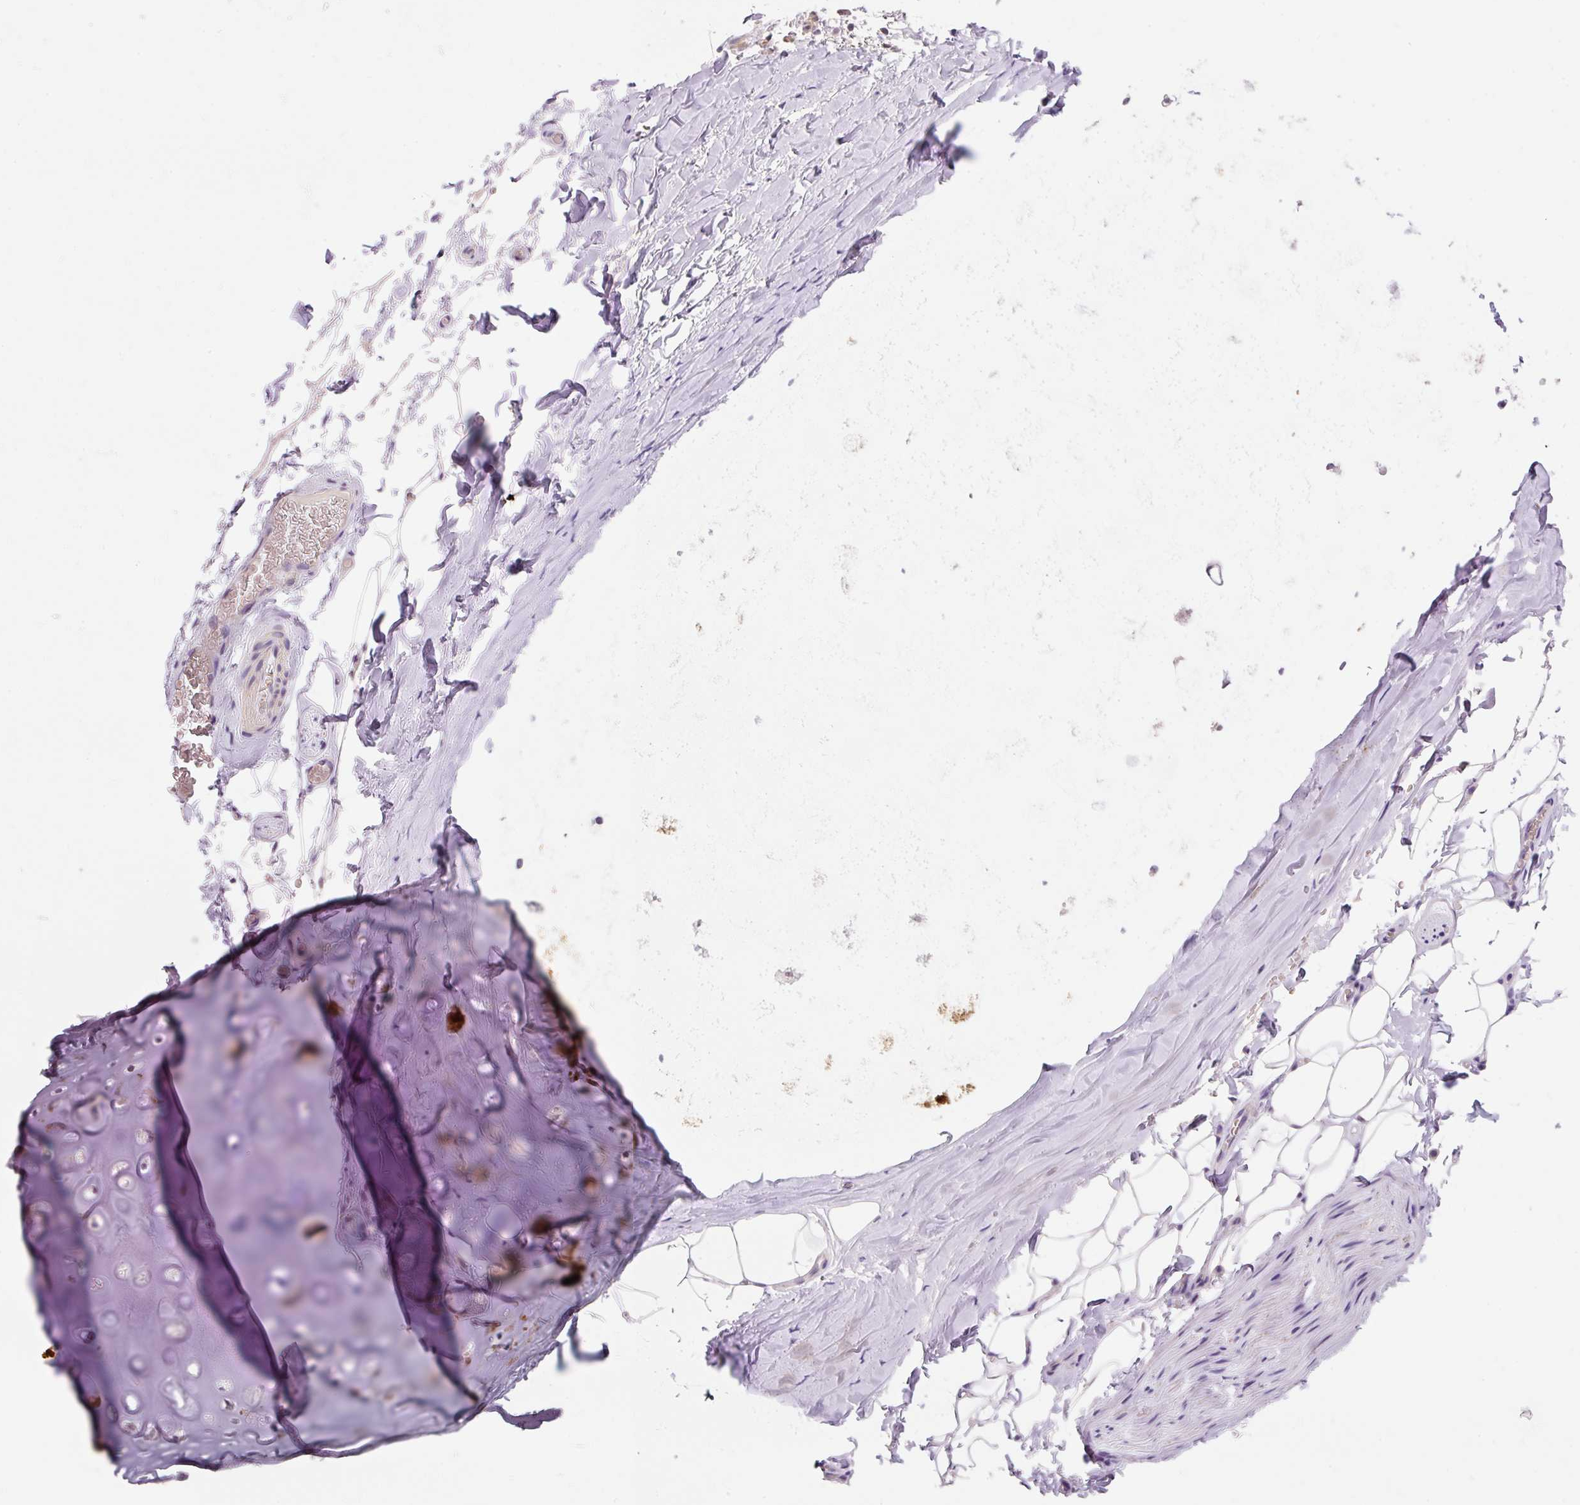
{"staining": {"intensity": "negative", "quantity": "none", "location": "none"}, "tissue": "adipose tissue", "cell_type": "Adipocytes", "image_type": "normal", "snomed": [{"axis": "morphology", "description": "Normal tissue, NOS"}, {"axis": "topography", "description": "Cartilage tissue"}, {"axis": "topography", "description": "Bronchus"}, {"axis": "topography", "description": "Peripheral nerve tissue"}], "caption": "Histopathology image shows no protein staining in adipocytes of normal adipose tissue. (DAB (3,3'-diaminobenzidine) IHC, high magnification).", "gene": "ZNF610", "patient": {"sex": "male", "age": 67}}